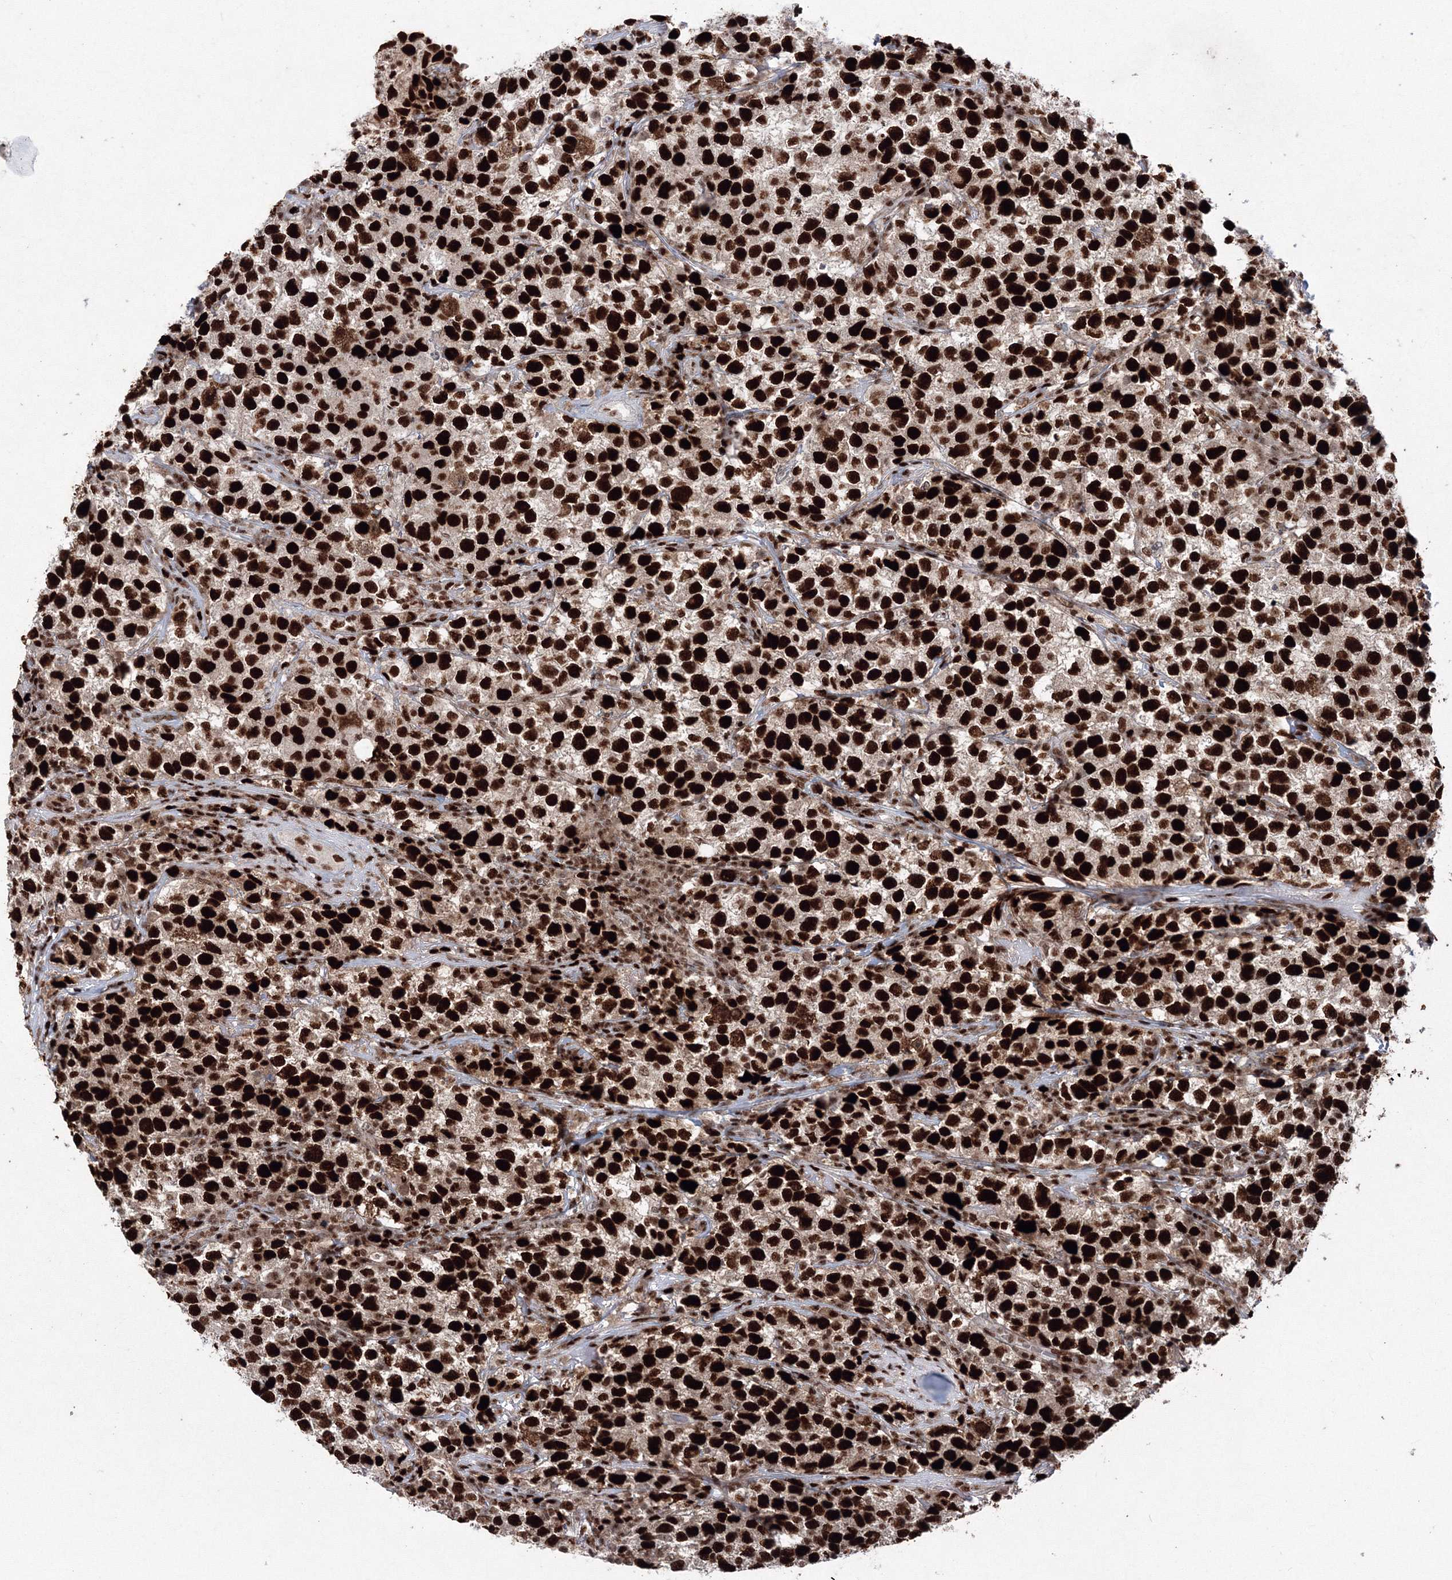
{"staining": {"intensity": "strong", "quantity": ">75%", "location": "nuclear"}, "tissue": "testis cancer", "cell_type": "Tumor cells", "image_type": "cancer", "snomed": [{"axis": "morphology", "description": "Seminoma, NOS"}, {"axis": "topography", "description": "Testis"}], "caption": "Strong nuclear staining for a protein is identified in about >75% of tumor cells of seminoma (testis) using immunohistochemistry (IHC).", "gene": "LIG1", "patient": {"sex": "male", "age": 22}}